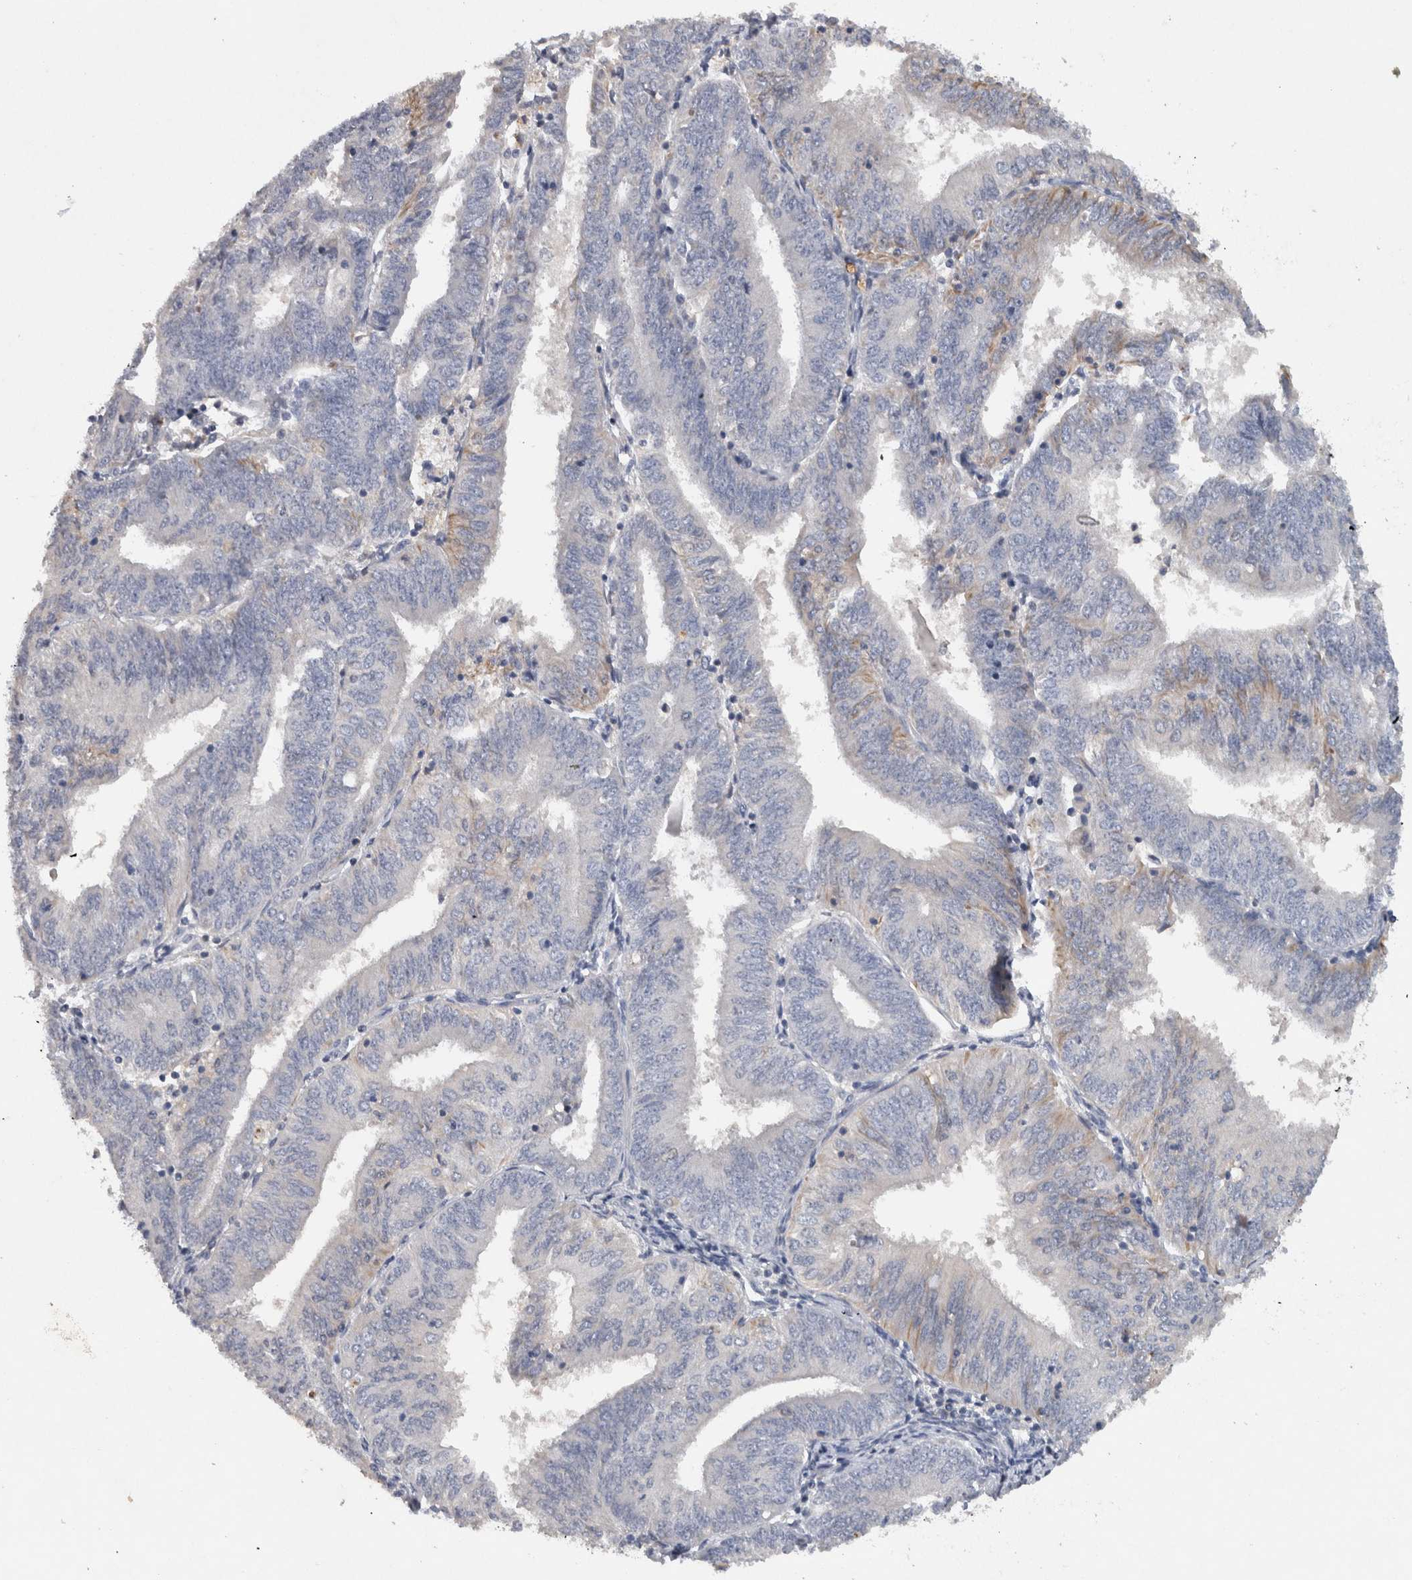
{"staining": {"intensity": "weak", "quantity": "<25%", "location": "cytoplasmic/membranous"}, "tissue": "endometrial cancer", "cell_type": "Tumor cells", "image_type": "cancer", "snomed": [{"axis": "morphology", "description": "Adenocarcinoma, NOS"}, {"axis": "topography", "description": "Endometrium"}], "caption": "Tumor cells show no significant staining in endometrial cancer. Brightfield microscopy of immunohistochemistry (IHC) stained with DAB (3,3'-diaminobenzidine) (brown) and hematoxylin (blue), captured at high magnification.", "gene": "HEXD", "patient": {"sex": "female", "age": 58}}